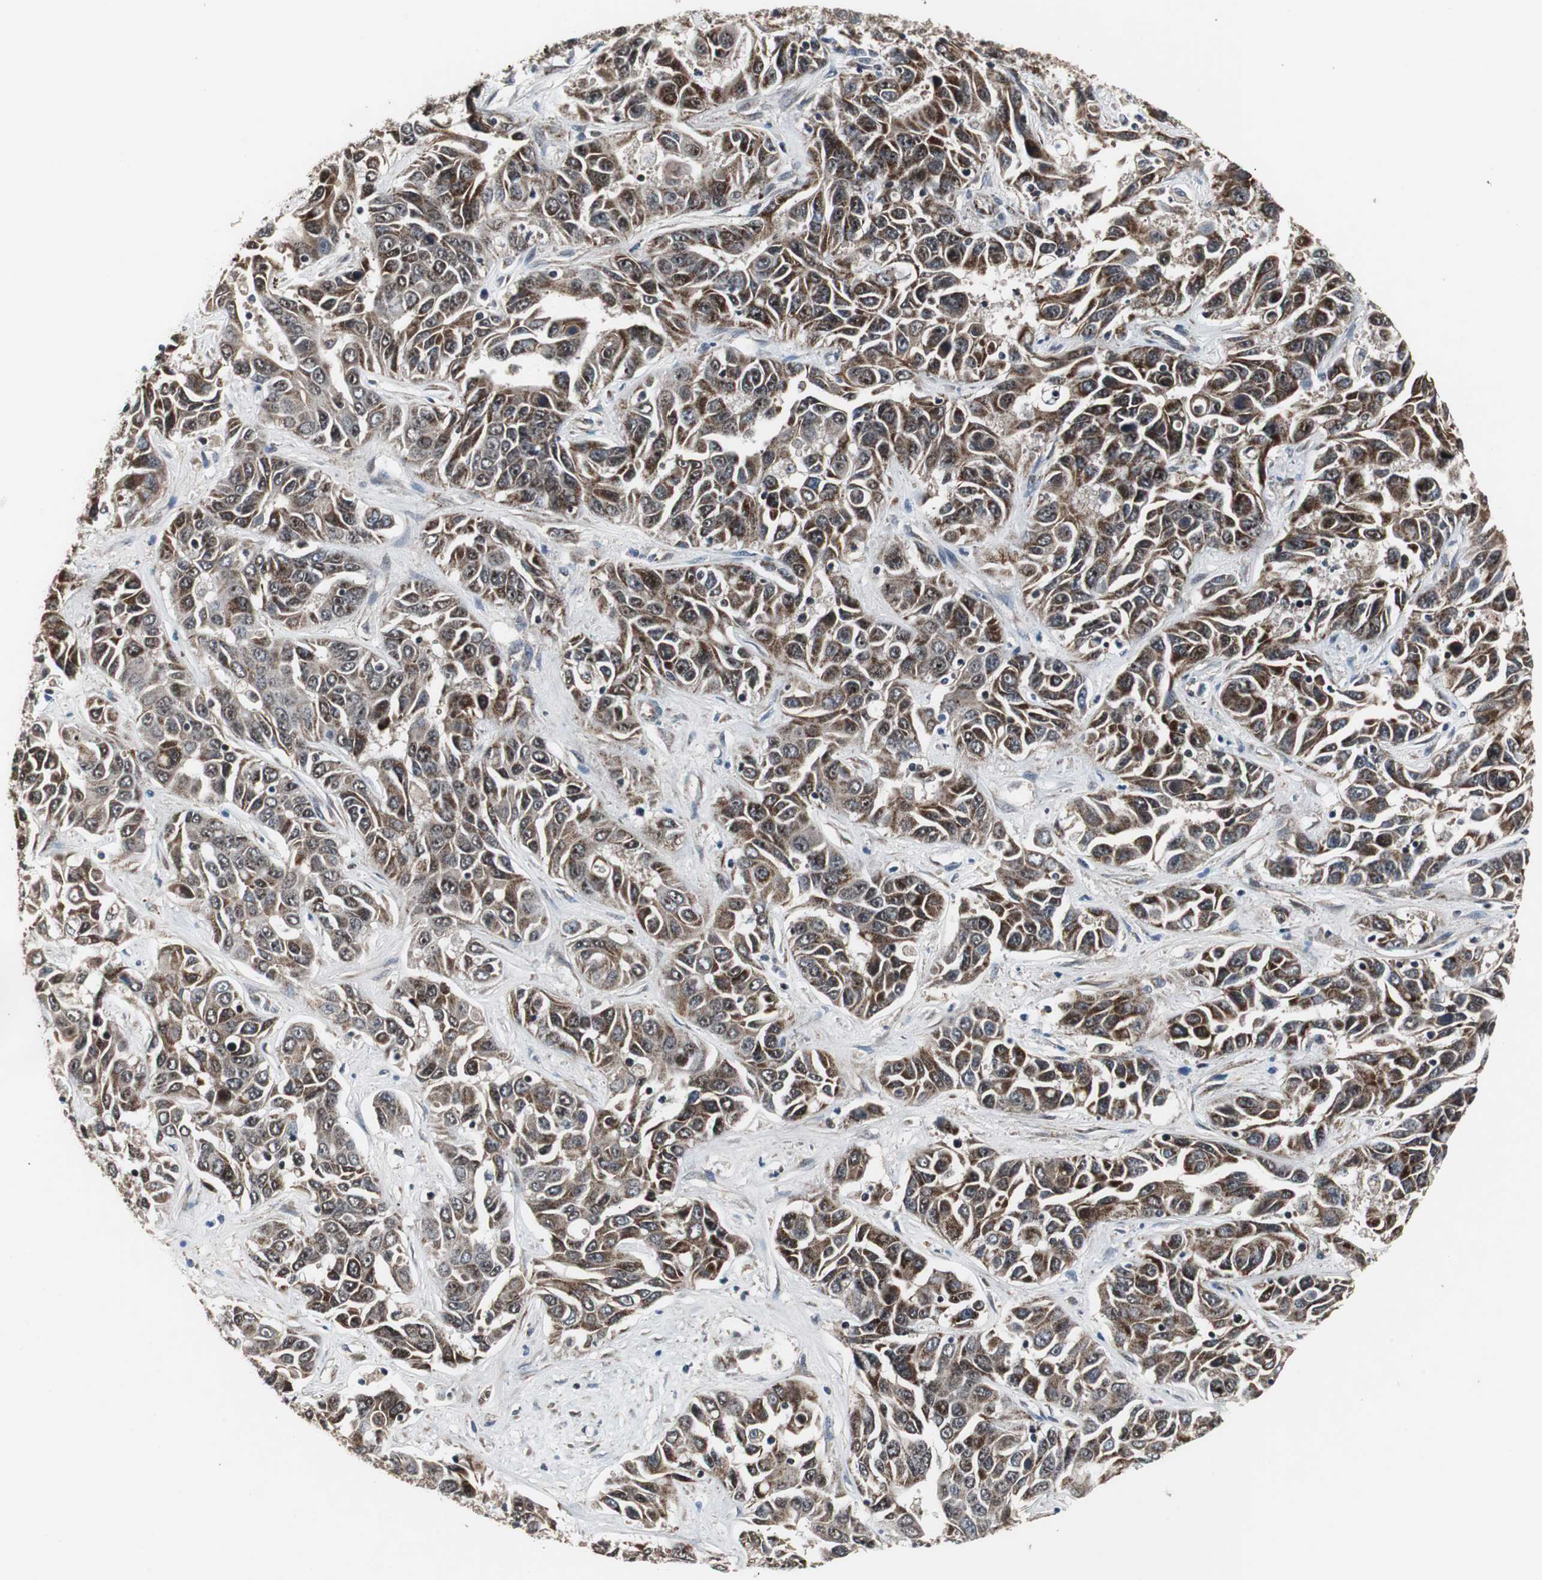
{"staining": {"intensity": "strong", "quantity": ">75%", "location": "cytoplasmic/membranous"}, "tissue": "liver cancer", "cell_type": "Tumor cells", "image_type": "cancer", "snomed": [{"axis": "morphology", "description": "Cholangiocarcinoma"}, {"axis": "topography", "description": "Liver"}], "caption": "Liver cholangiocarcinoma tissue exhibits strong cytoplasmic/membranous staining in about >75% of tumor cells, visualized by immunohistochemistry.", "gene": "MRPL40", "patient": {"sex": "female", "age": 52}}